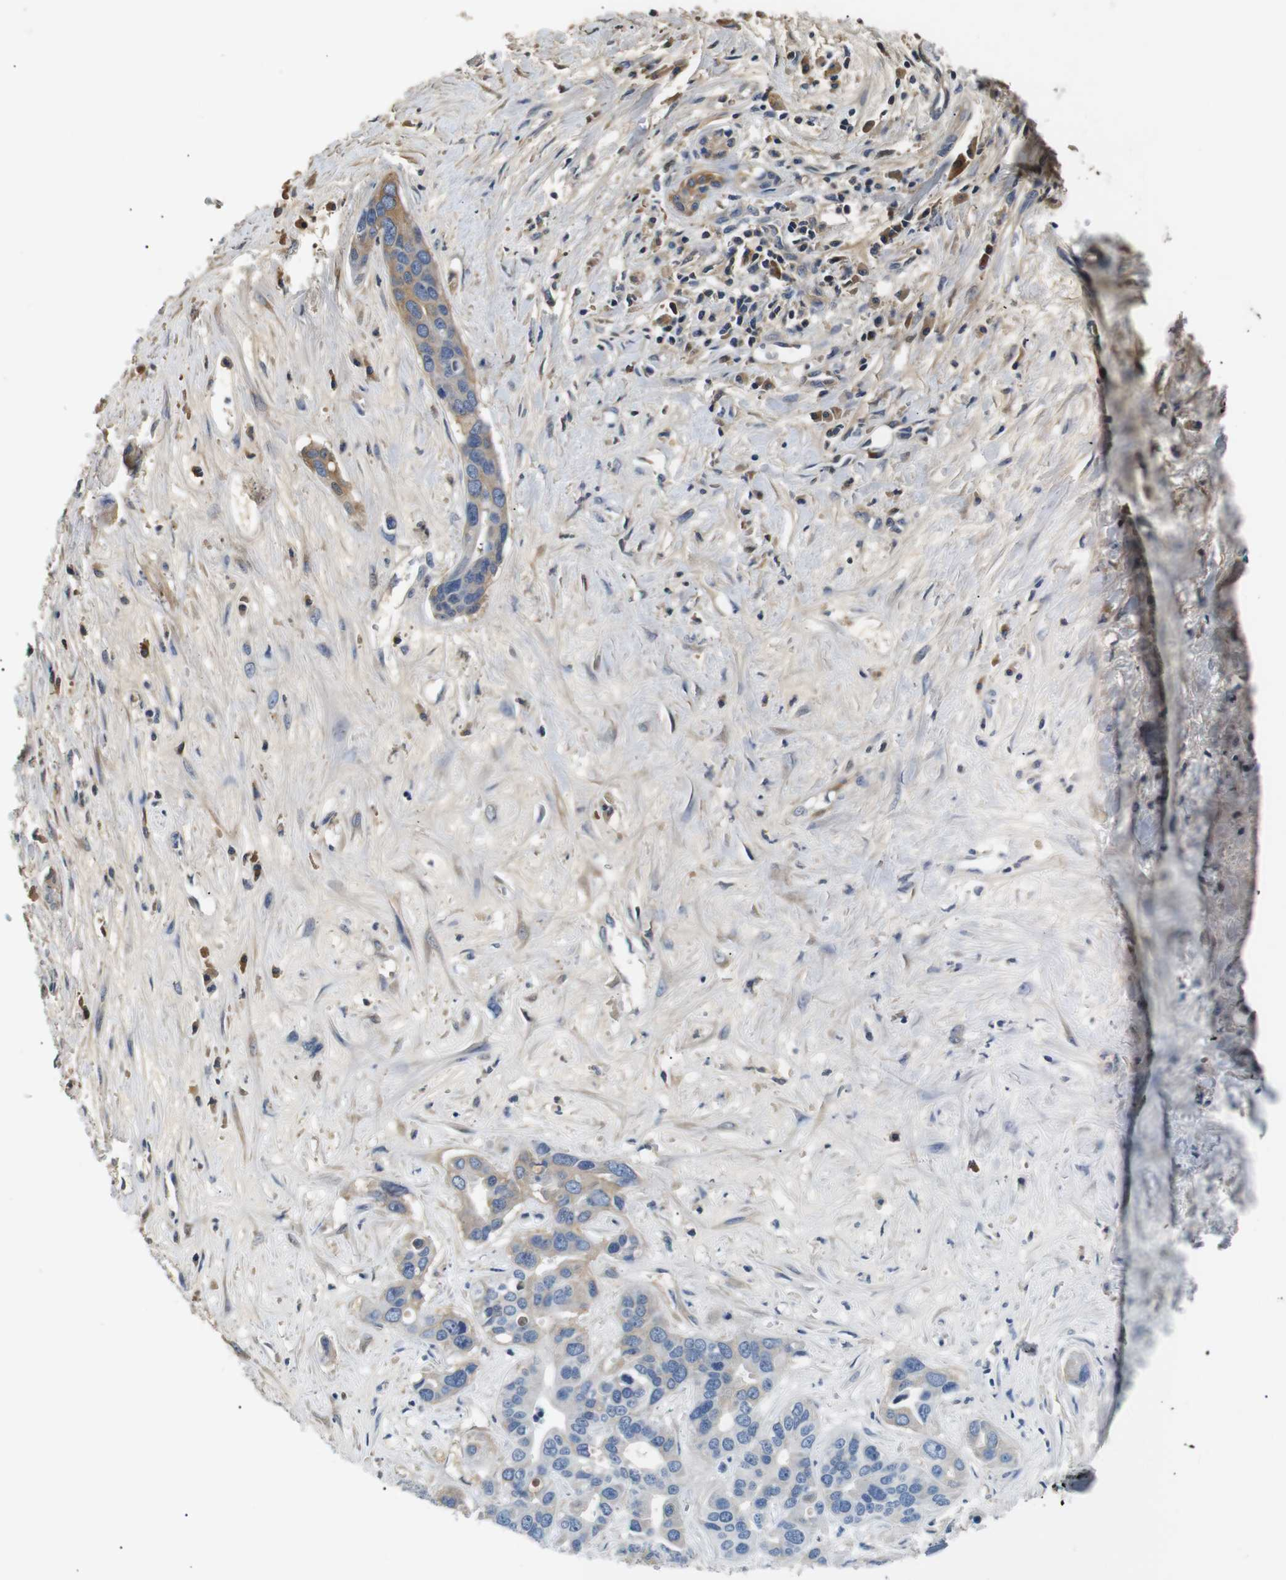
{"staining": {"intensity": "weak", "quantity": "<25%", "location": "cytoplasmic/membranous"}, "tissue": "liver cancer", "cell_type": "Tumor cells", "image_type": "cancer", "snomed": [{"axis": "morphology", "description": "Cholangiocarcinoma"}, {"axis": "topography", "description": "Liver"}], "caption": "Tumor cells show no significant protein positivity in liver cancer. Brightfield microscopy of immunohistochemistry stained with DAB (brown) and hematoxylin (blue), captured at high magnification.", "gene": "LHCGR", "patient": {"sex": "female", "age": 65}}